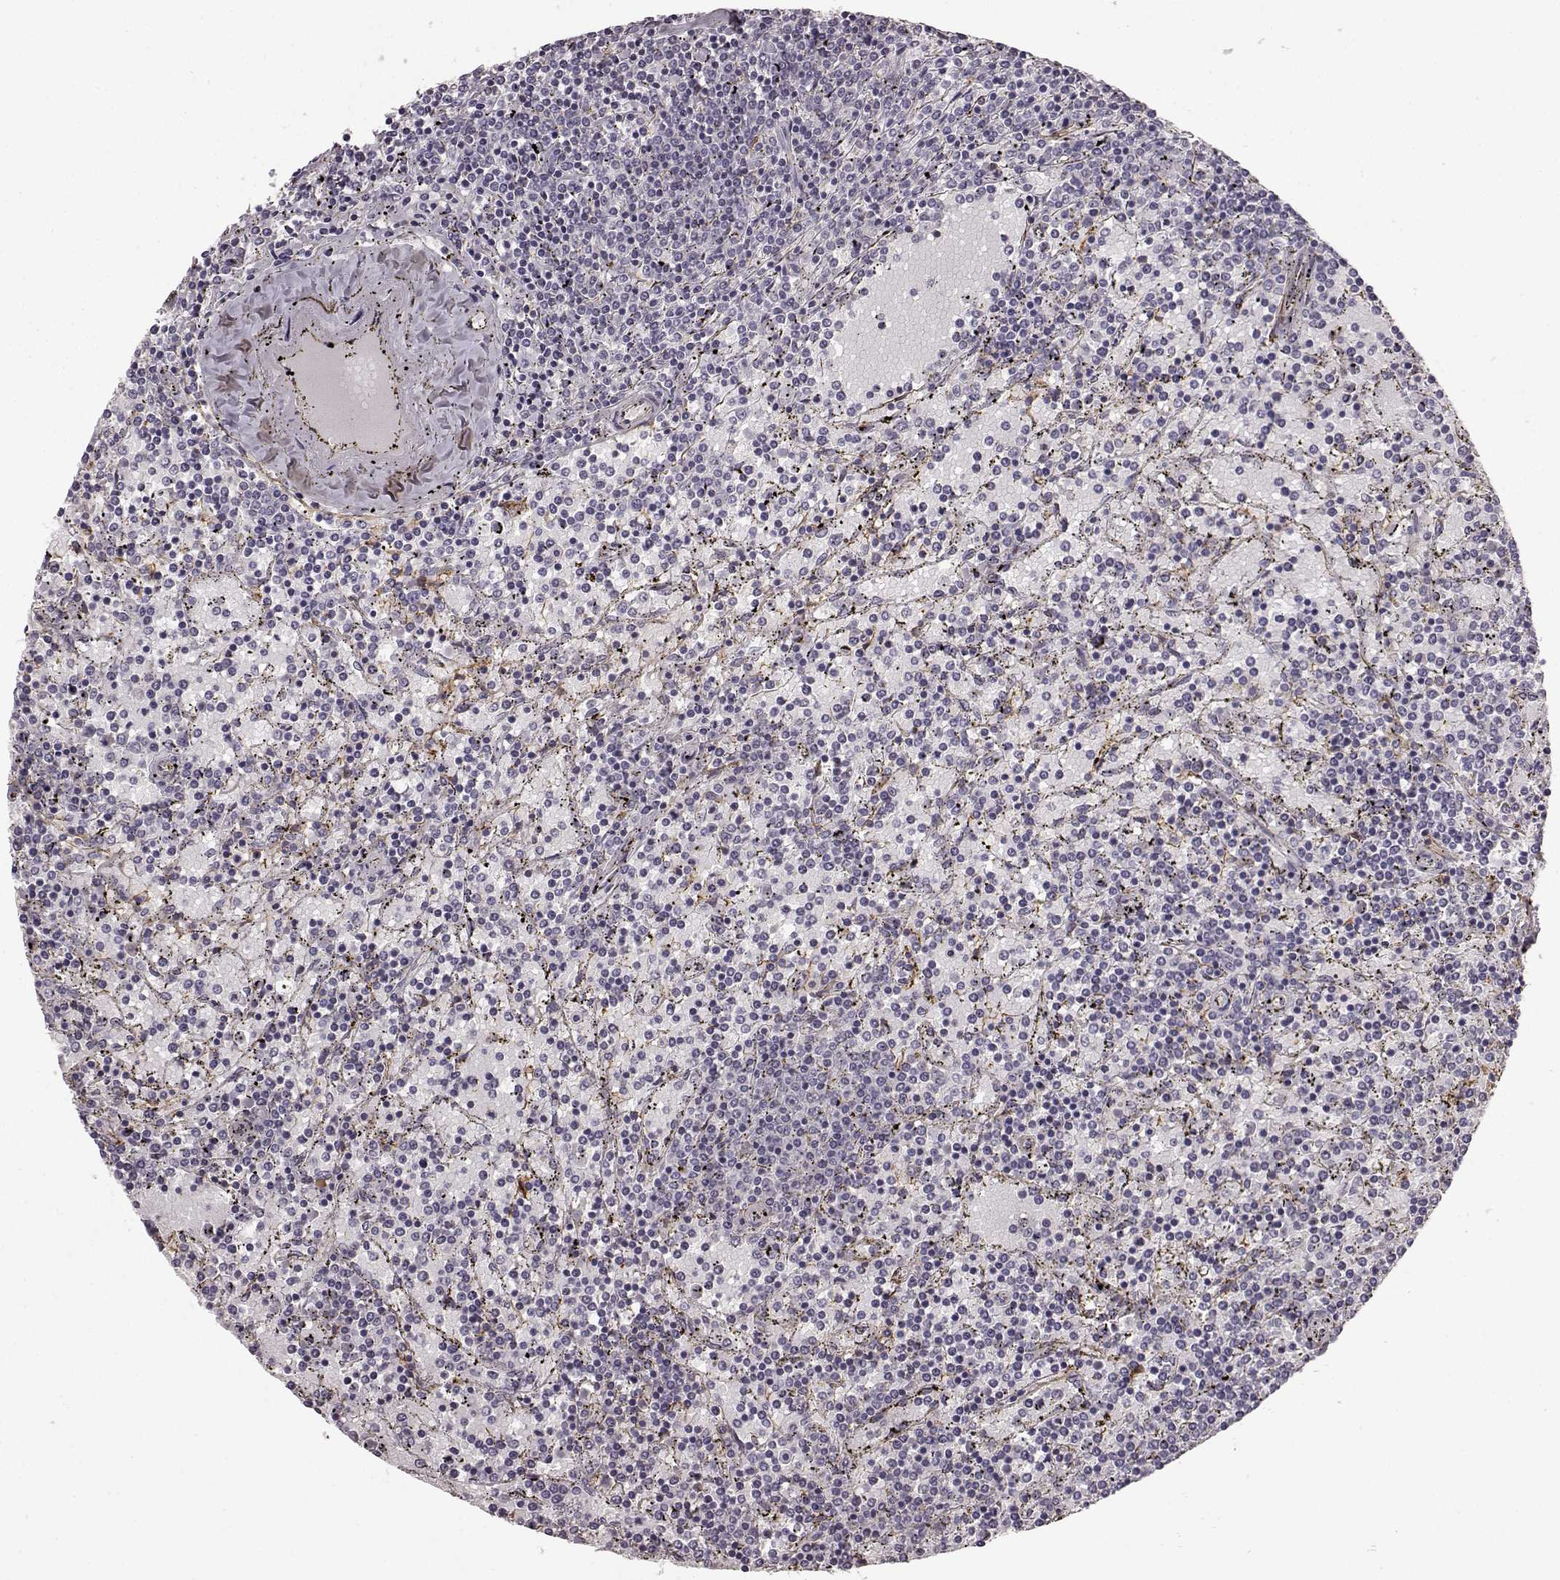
{"staining": {"intensity": "negative", "quantity": "none", "location": "none"}, "tissue": "lymphoma", "cell_type": "Tumor cells", "image_type": "cancer", "snomed": [{"axis": "morphology", "description": "Malignant lymphoma, non-Hodgkin's type, Low grade"}, {"axis": "topography", "description": "Spleen"}], "caption": "Immunohistochemistry (IHC) micrograph of human low-grade malignant lymphoma, non-Hodgkin's type stained for a protein (brown), which displays no positivity in tumor cells.", "gene": "KRT85", "patient": {"sex": "female", "age": 77}}